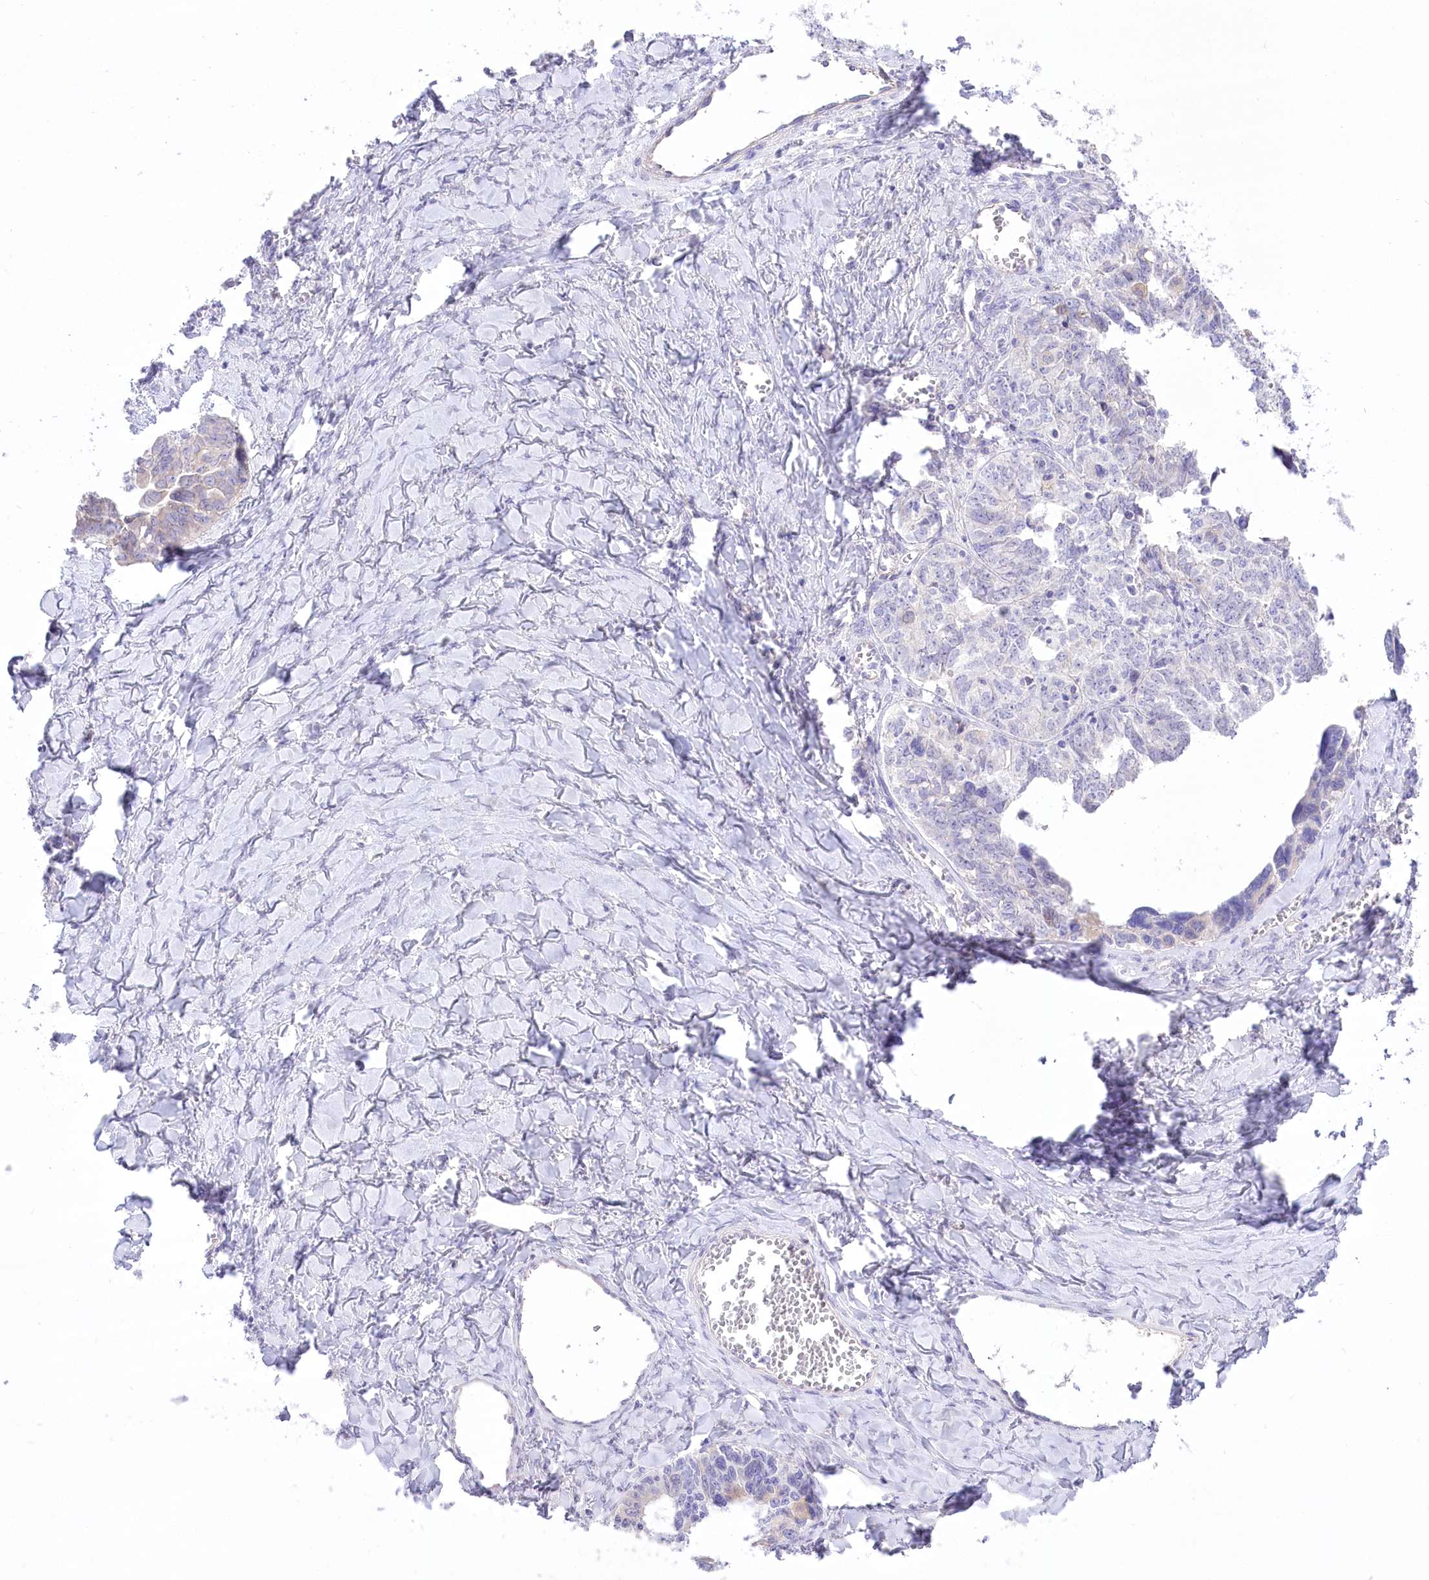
{"staining": {"intensity": "negative", "quantity": "none", "location": "none"}, "tissue": "ovarian cancer", "cell_type": "Tumor cells", "image_type": "cancer", "snomed": [{"axis": "morphology", "description": "Cystadenocarcinoma, serous, NOS"}, {"axis": "topography", "description": "Ovary"}], "caption": "Ovarian serous cystadenocarcinoma was stained to show a protein in brown. There is no significant positivity in tumor cells.", "gene": "HELT", "patient": {"sex": "female", "age": 79}}